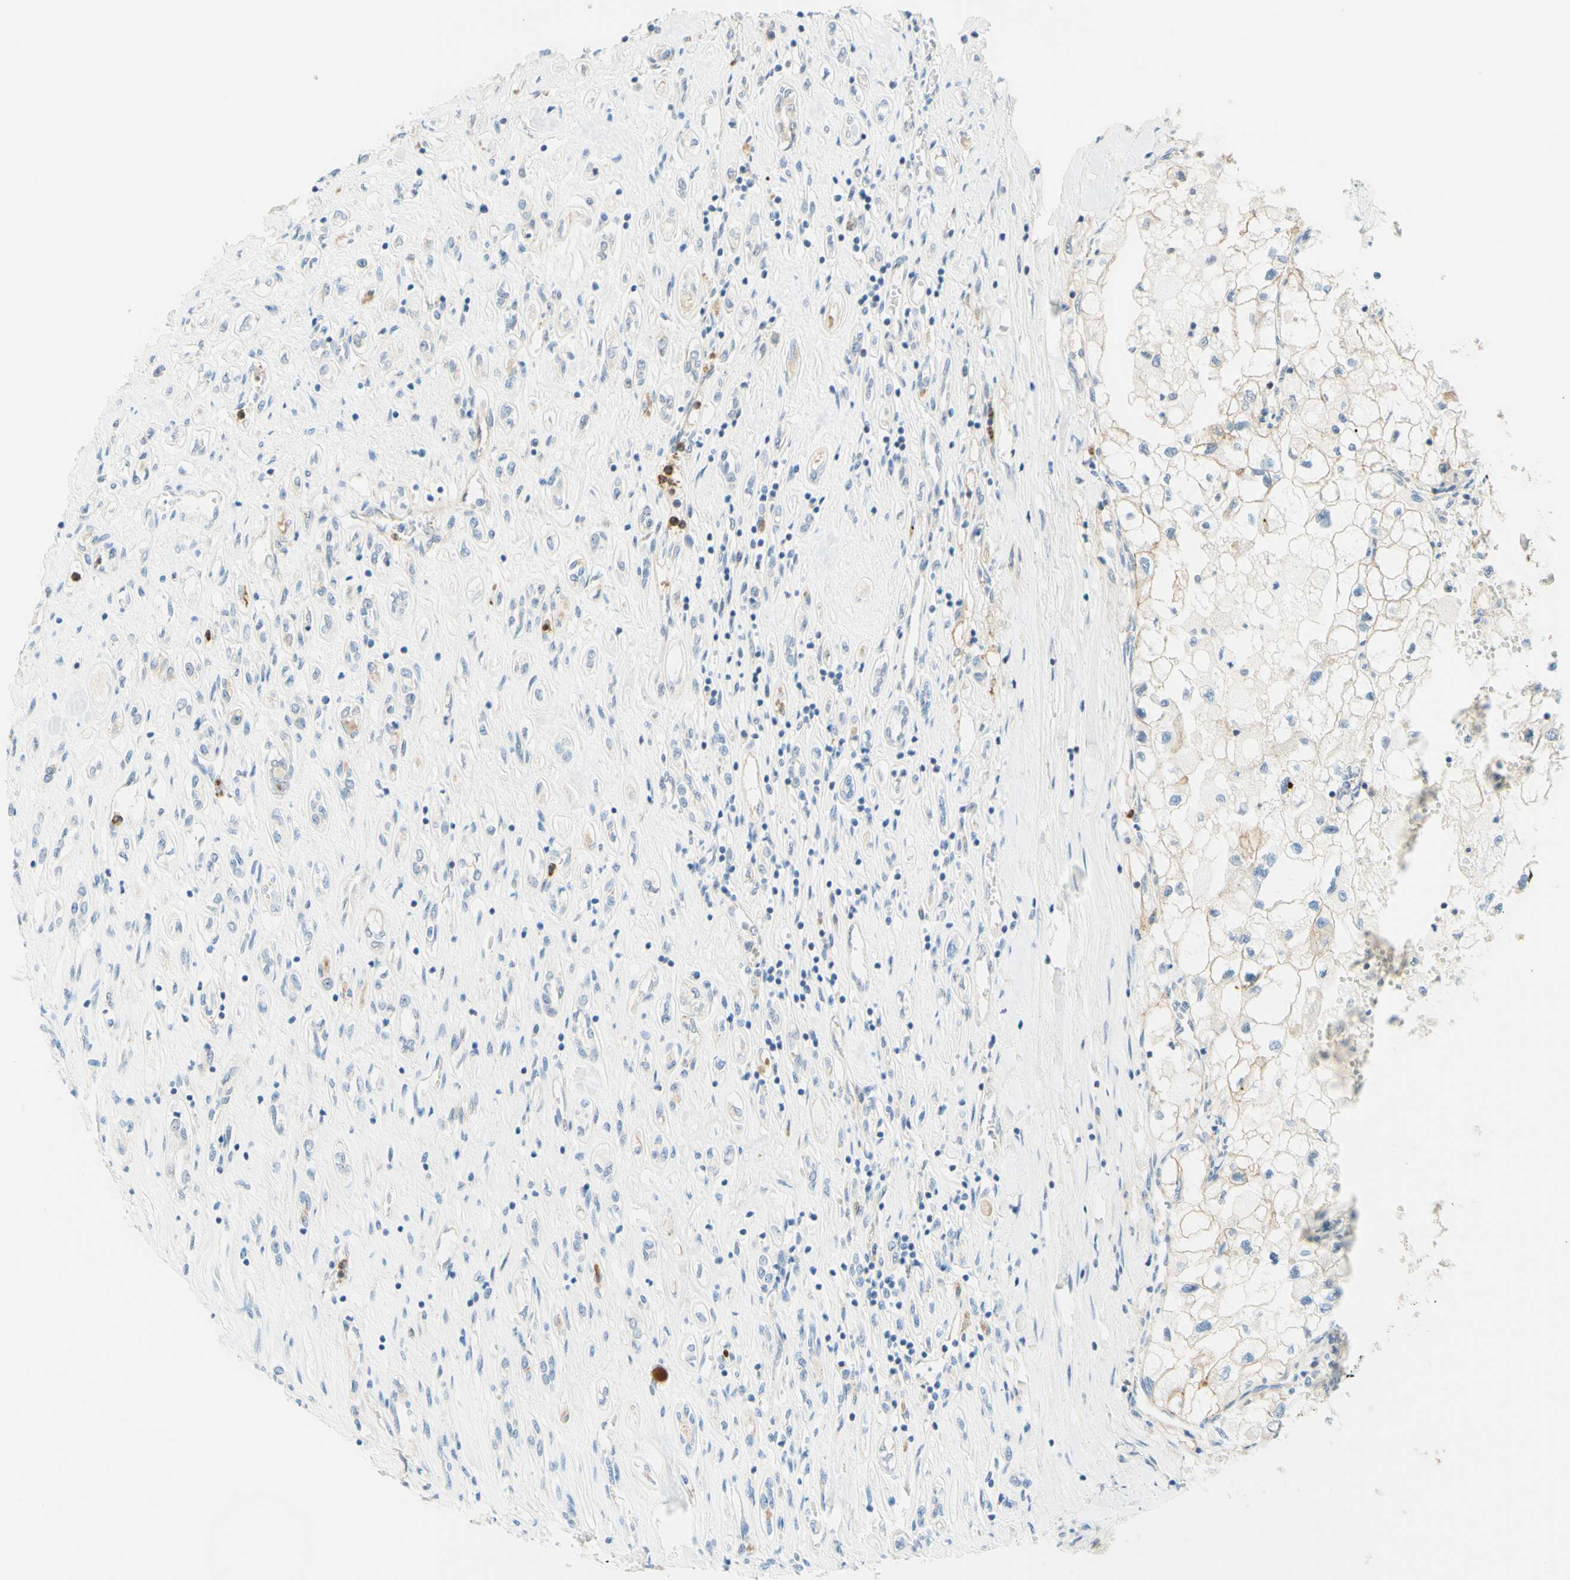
{"staining": {"intensity": "negative", "quantity": "none", "location": "none"}, "tissue": "renal cancer", "cell_type": "Tumor cells", "image_type": "cancer", "snomed": [{"axis": "morphology", "description": "Adenocarcinoma, NOS"}, {"axis": "topography", "description": "Kidney"}], "caption": "IHC of human renal cancer demonstrates no positivity in tumor cells.", "gene": "TREM2", "patient": {"sex": "female", "age": 70}}